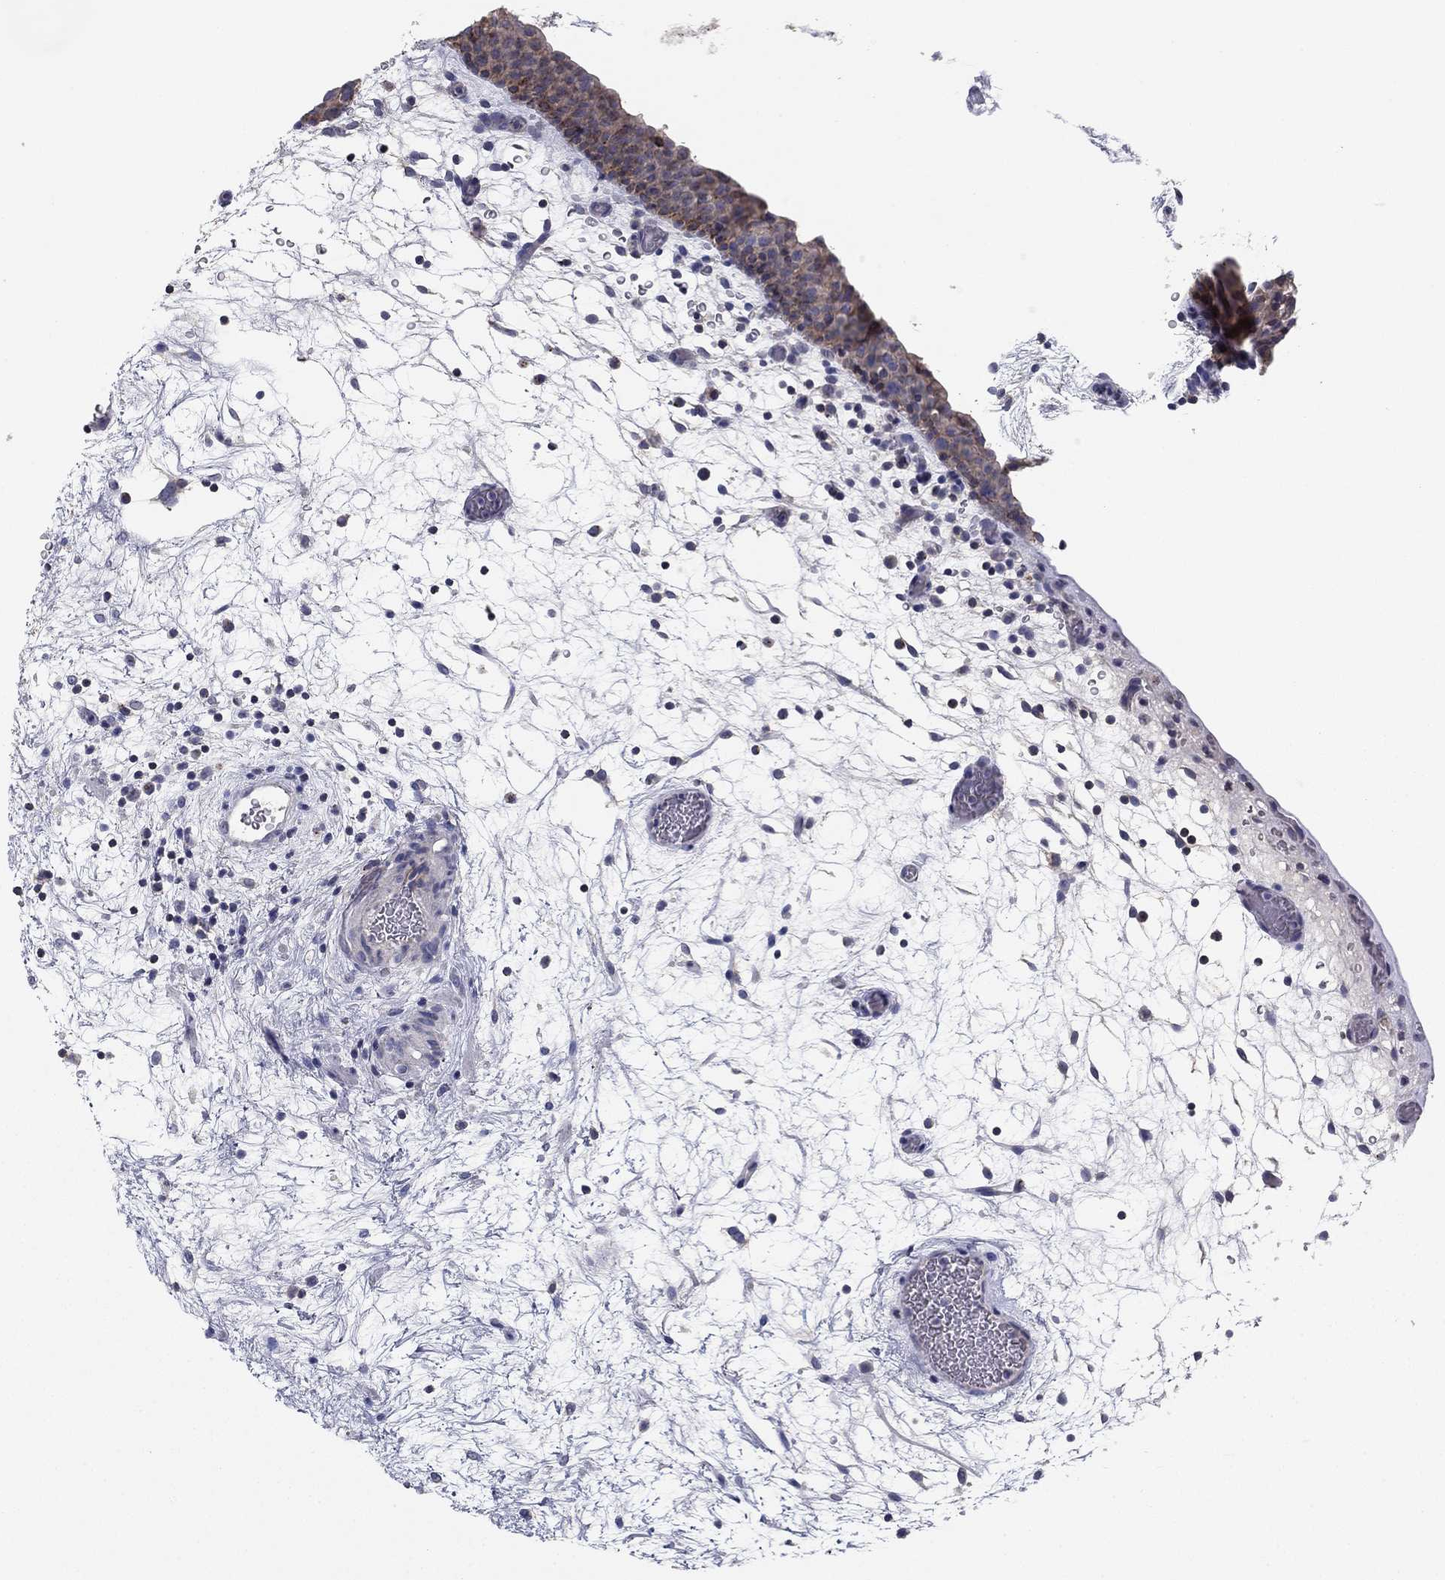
{"staining": {"intensity": "moderate", "quantity": "<25%", "location": "cytoplasmic/membranous"}, "tissue": "urinary bladder", "cell_type": "Urothelial cells", "image_type": "normal", "snomed": [{"axis": "morphology", "description": "Normal tissue, NOS"}, {"axis": "topography", "description": "Urinary bladder"}], "caption": "Protein expression analysis of normal human urinary bladder reveals moderate cytoplasmic/membranous staining in approximately <25% of urothelial cells. (brown staining indicates protein expression, while blue staining denotes nuclei).", "gene": "SEPTIN3", "patient": {"sex": "male", "age": 37}}